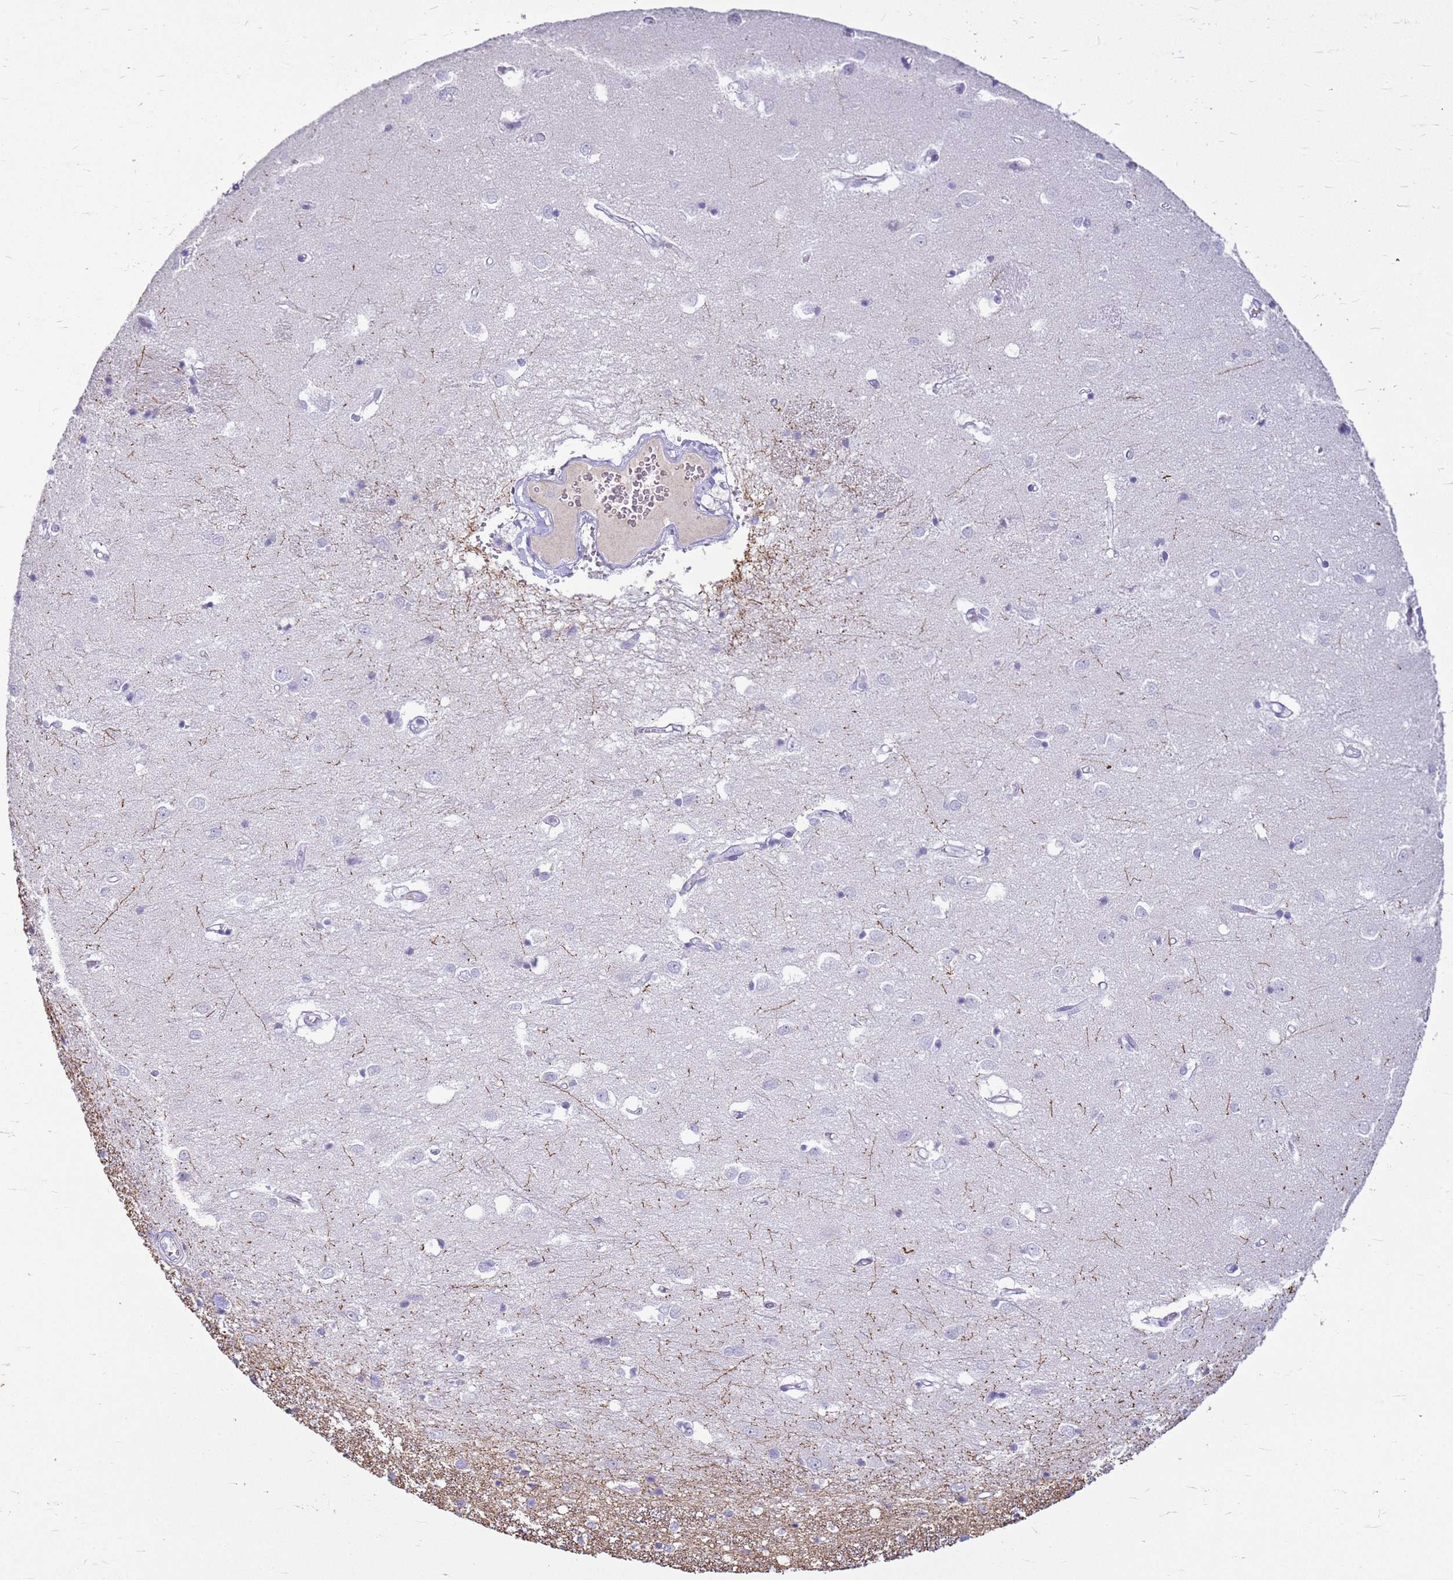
{"staining": {"intensity": "negative", "quantity": "none", "location": "none"}, "tissue": "caudate", "cell_type": "Glial cells", "image_type": "normal", "snomed": [{"axis": "morphology", "description": "Normal tissue, NOS"}, {"axis": "topography", "description": "Lateral ventricle wall"}], "caption": "DAB (3,3'-diaminobenzidine) immunohistochemical staining of normal human caudate reveals no significant staining in glial cells. (DAB (3,3'-diaminobenzidine) immunohistochemistry (IHC), high magnification).", "gene": "FABP2", "patient": {"sex": "male", "age": 37}}